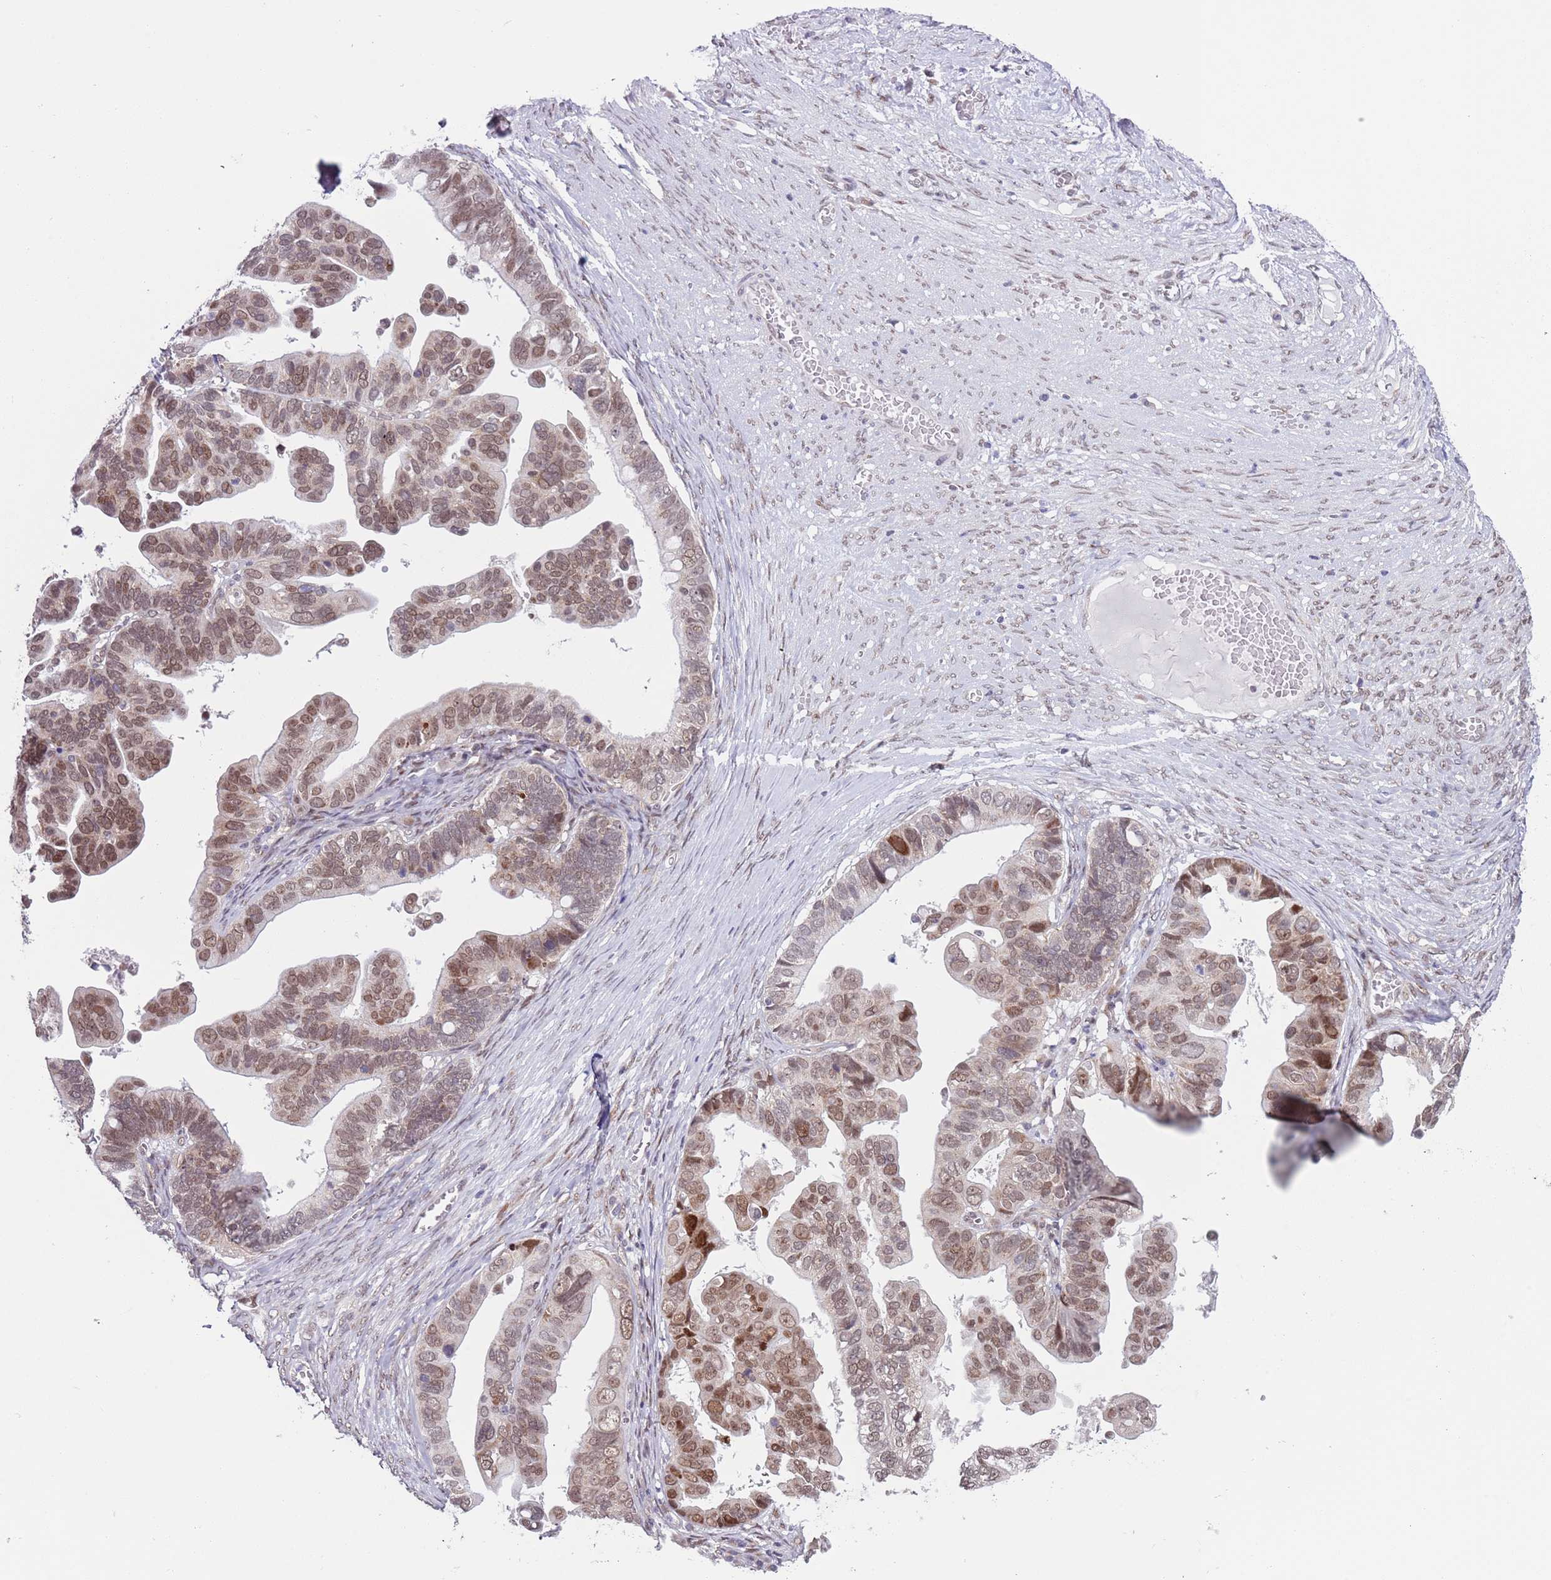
{"staining": {"intensity": "moderate", "quantity": ">75%", "location": "nuclear"}, "tissue": "ovarian cancer", "cell_type": "Tumor cells", "image_type": "cancer", "snomed": [{"axis": "morphology", "description": "Cystadenocarcinoma, serous, NOS"}, {"axis": "topography", "description": "Ovary"}], "caption": "DAB (3,3'-diaminobenzidine) immunohistochemical staining of serous cystadenocarcinoma (ovarian) exhibits moderate nuclear protein positivity in about >75% of tumor cells. The staining was performed using DAB (3,3'-diaminobenzidine), with brown indicating positive protein expression. Nuclei are stained blue with hematoxylin.", "gene": "SLC25A32", "patient": {"sex": "female", "age": 56}}